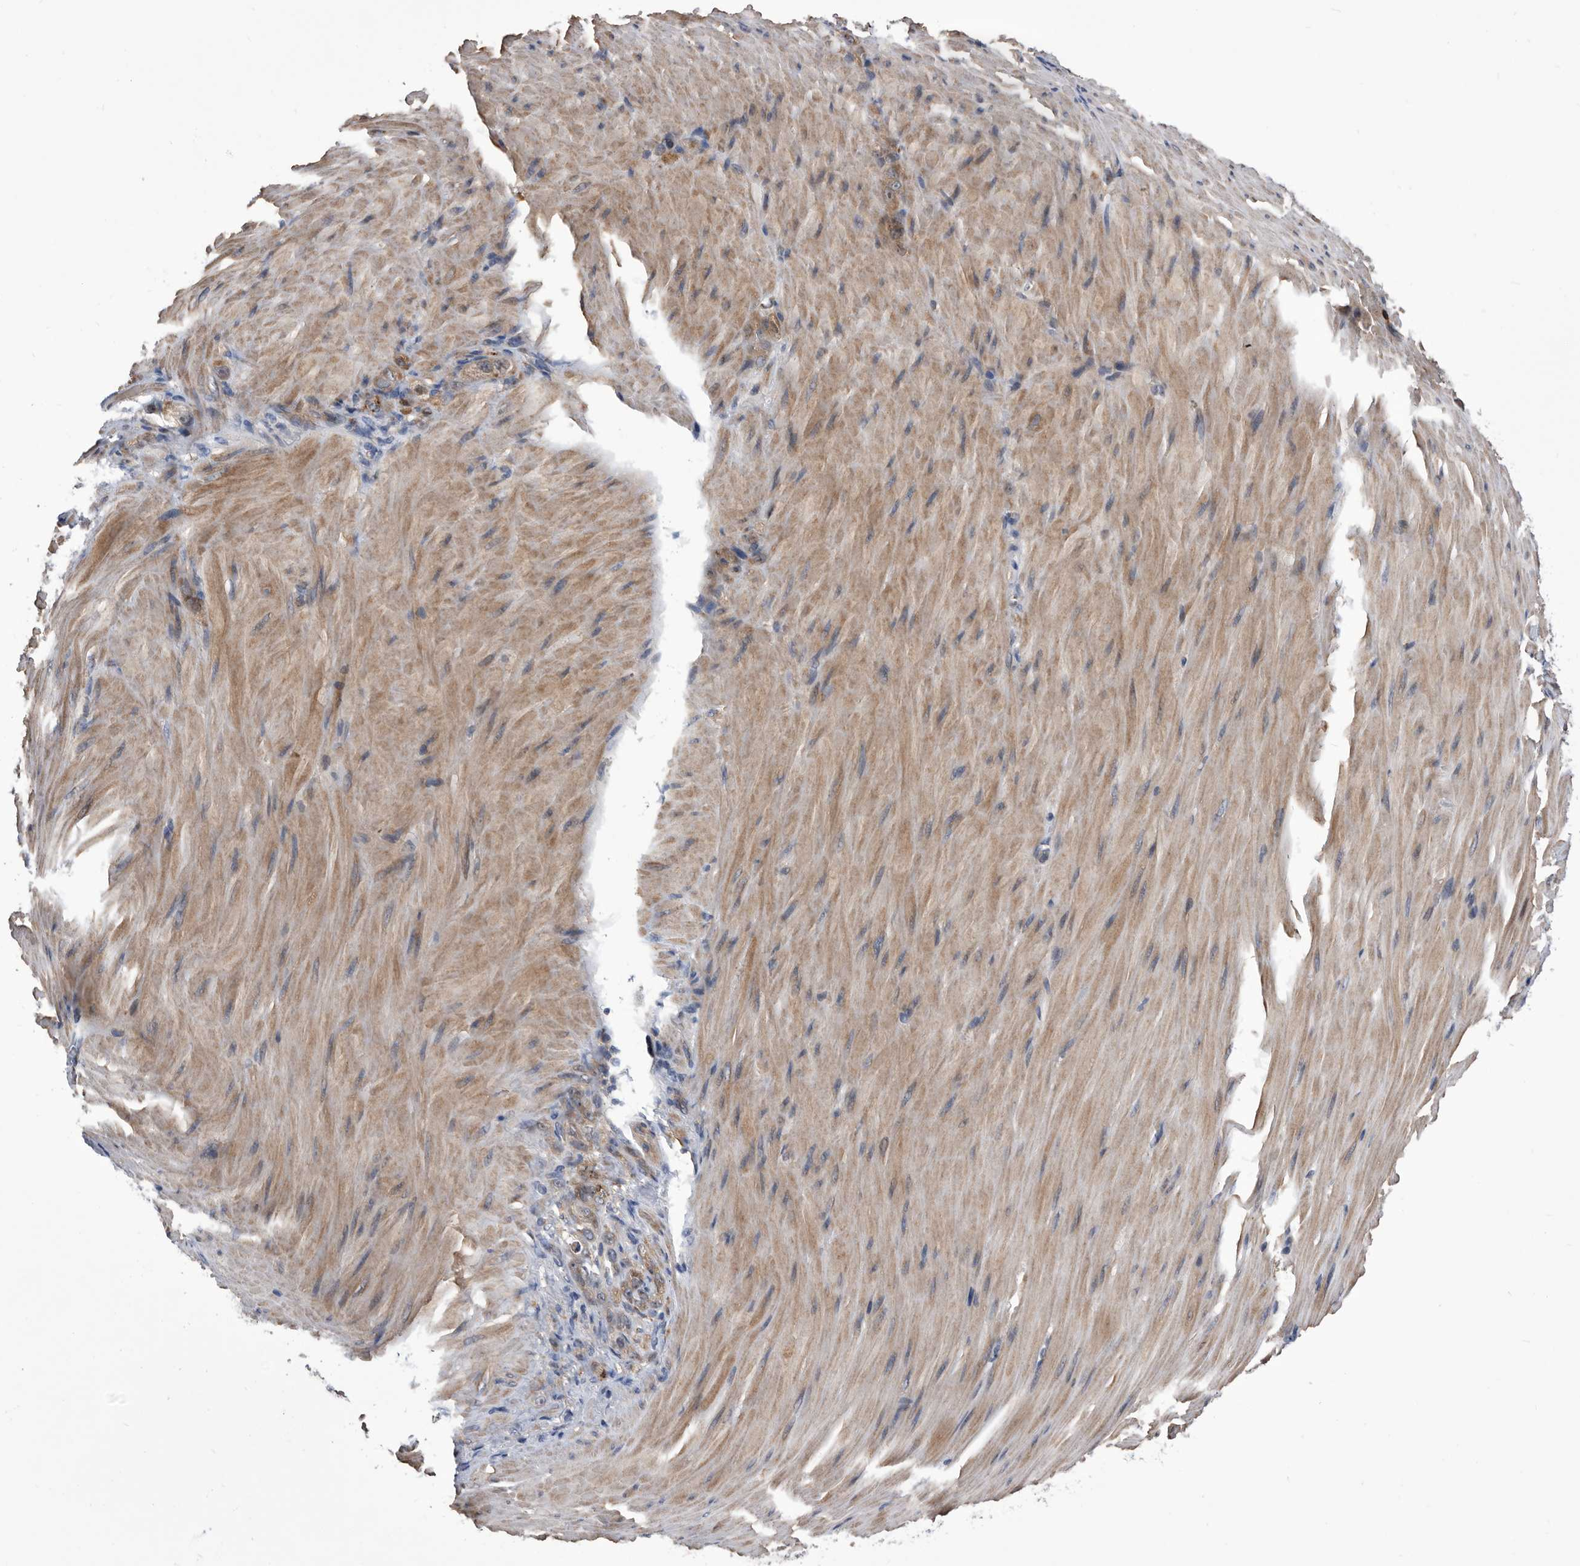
{"staining": {"intensity": "moderate", "quantity": "25%-75%", "location": "cytoplasmic/membranous"}, "tissue": "stomach cancer", "cell_type": "Tumor cells", "image_type": "cancer", "snomed": [{"axis": "morphology", "description": "Normal tissue, NOS"}, {"axis": "morphology", "description": "Adenocarcinoma, NOS"}, {"axis": "topography", "description": "Stomach"}], "caption": "Stomach adenocarcinoma stained with IHC demonstrates moderate cytoplasmic/membranous expression in about 25%-75% of tumor cells.", "gene": "BAIAP3", "patient": {"sex": "male", "age": 82}}